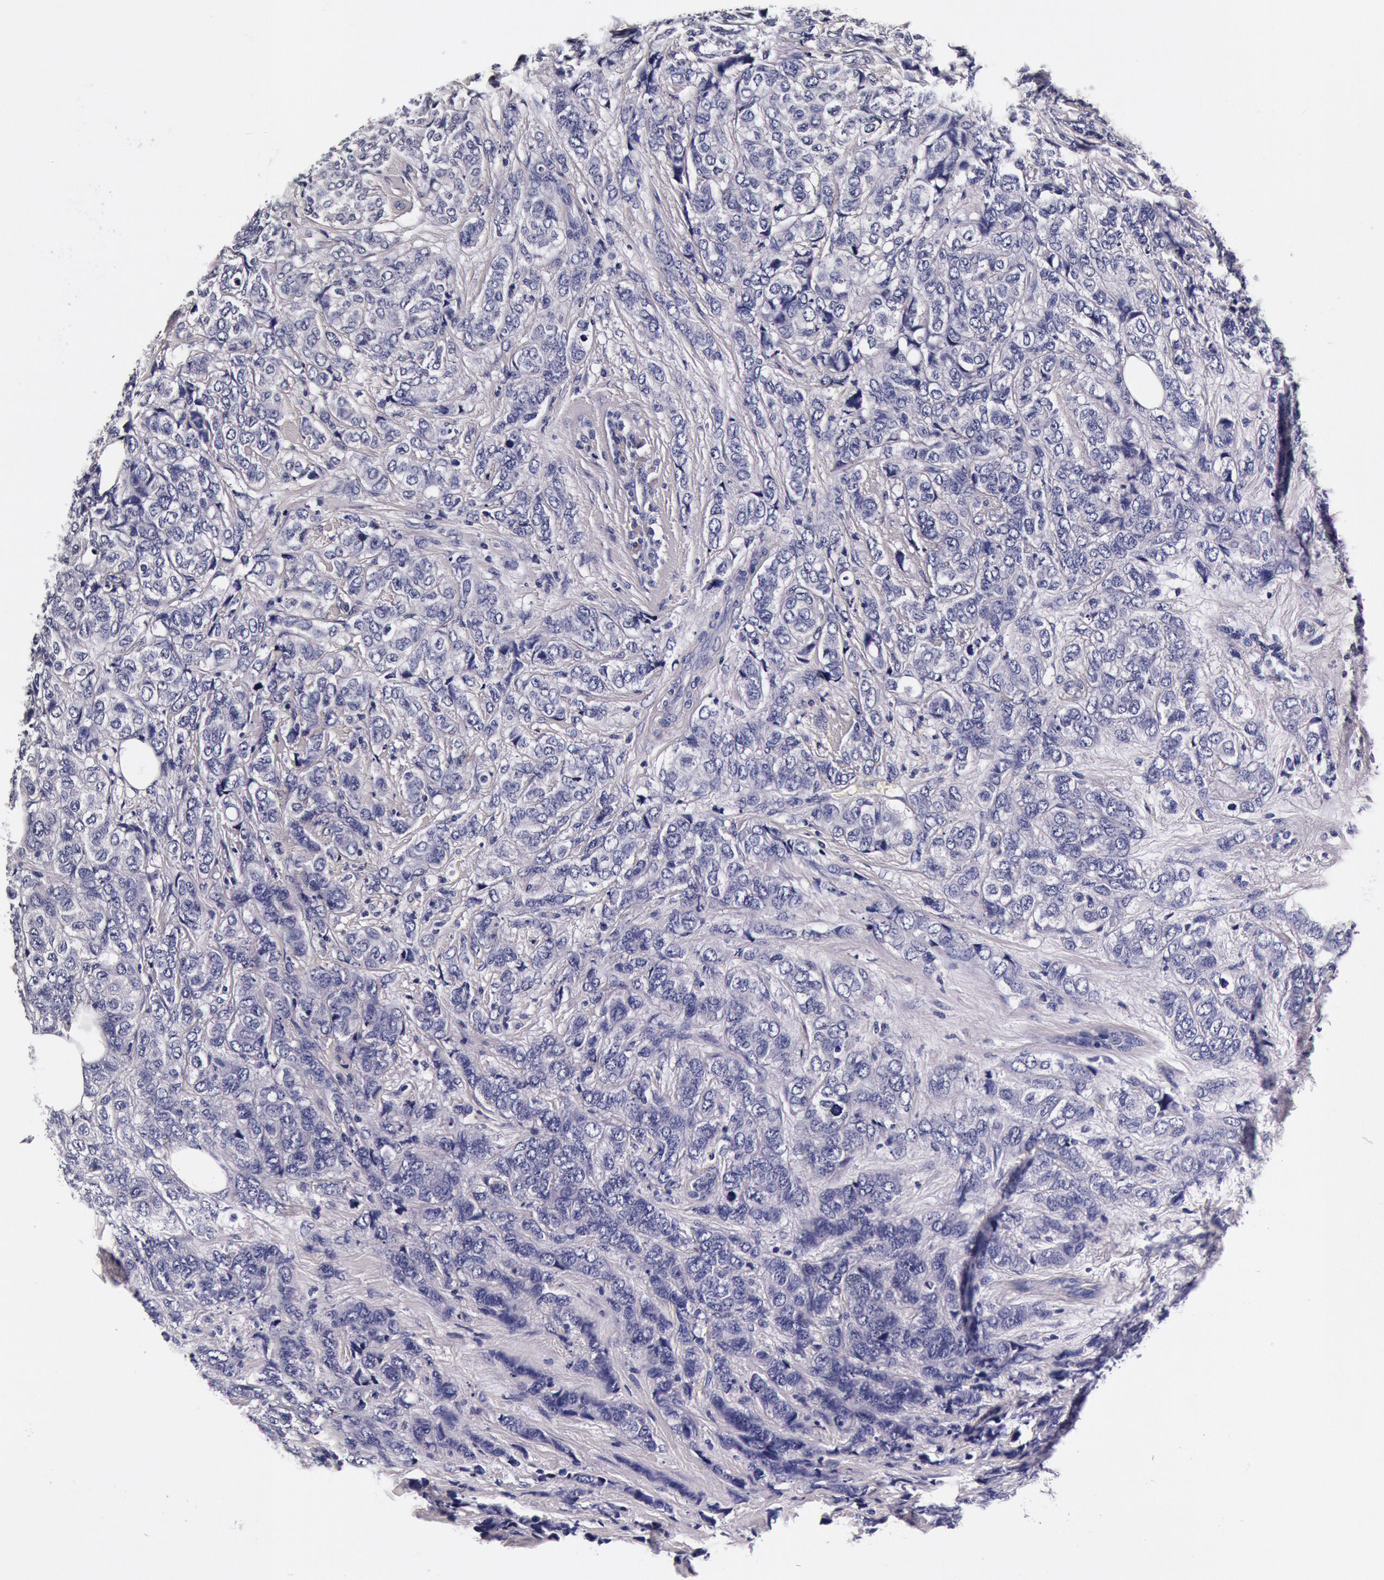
{"staining": {"intensity": "negative", "quantity": "none", "location": "none"}, "tissue": "breast cancer", "cell_type": "Tumor cells", "image_type": "cancer", "snomed": [{"axis": "morphology", "description": "Lobular carcinoma"}, {"axis": "topography", "description": "Breast"}], "caption": "DAB (3,3'-diaminobenzidine) immunohistochemical staining of human breast lobular carcinoma reveals no significant staining in tumor cells.", "gene": "CCDC22", "patient": {"sex": "female", "age": 60}}